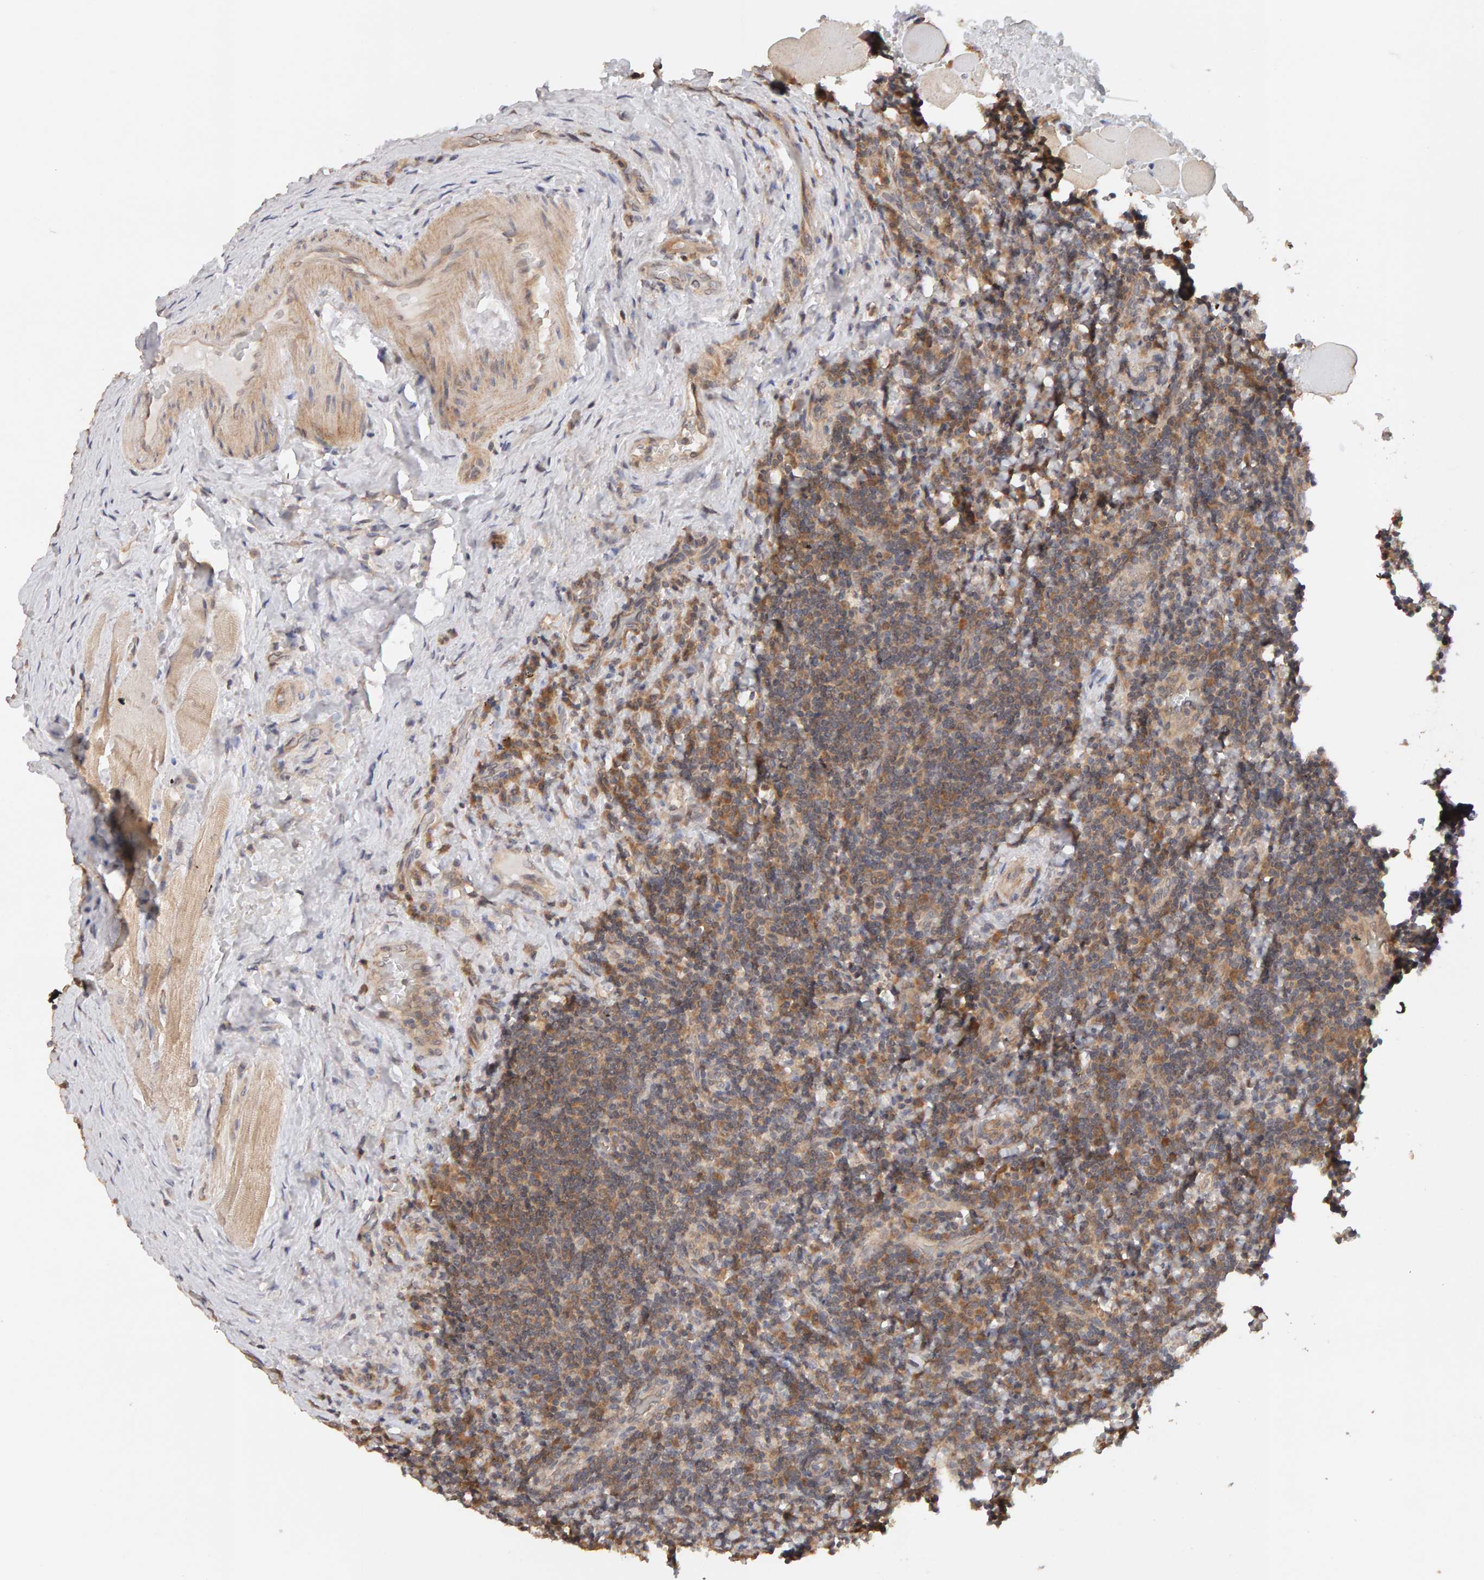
{"staining": {"intensity": "weak", "quantity": ">75%", "location": "cytoplasmic/membranous"}, "tissue": "lymphoma", "cell_type": "Tumor cells", "image_type": "cancer", "snomed": [{"axis": "morphology", "description": "Malignant lymphoma, non-Hodgkin's type, High grade"}, {"axis": "topography", "description": "Tonsil"}], "caption": "About >75% of tumor cells in human high-grade malignant lymphoma, non-Hodgkin's type exhibit weak cytoplasmic/membranous protein expression as visualized by brown immunohistochemical staining.", "gene": "DNAJC7", "patient": {"sex": "female", "age": 36}}